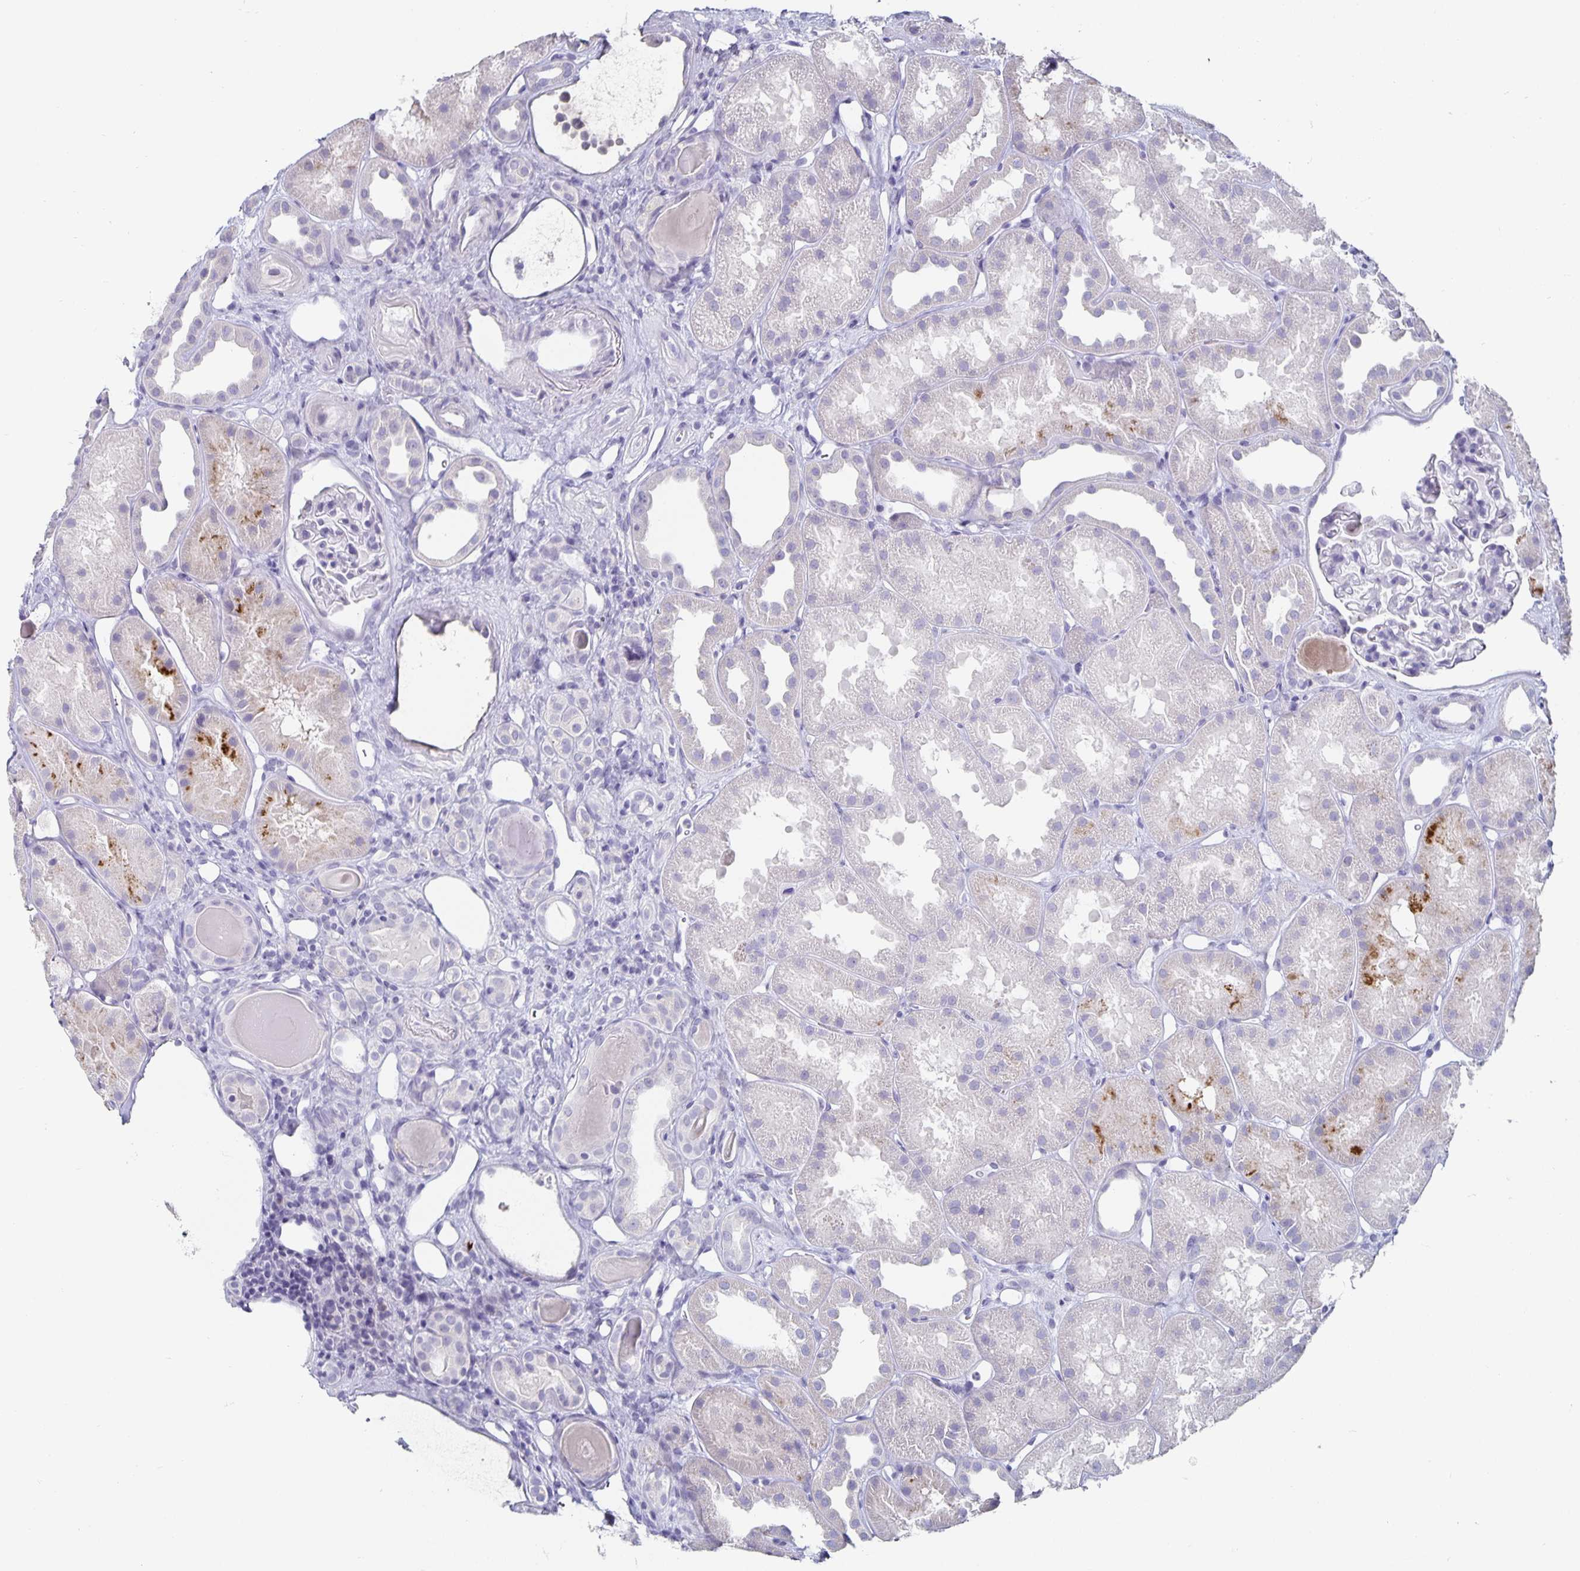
{"staining": {"intensity": "negative", "quantity": "none", "location": "none"}, "tissue": "kidney", "cell_type": "Cells in glomeruli", "image_type": "normal", "snomed": [{"axis": "morphology", "description": "Normal tissue, NOS"}, {"axis": "topography", "description": "Kidney"}], "caption": "The immunohistochemistry (IHC) histopathology image has no significant expression in cells in glomeruli of kidney.", "gene": "CHGA", "patient": {"sex": "male", "age": 61}}